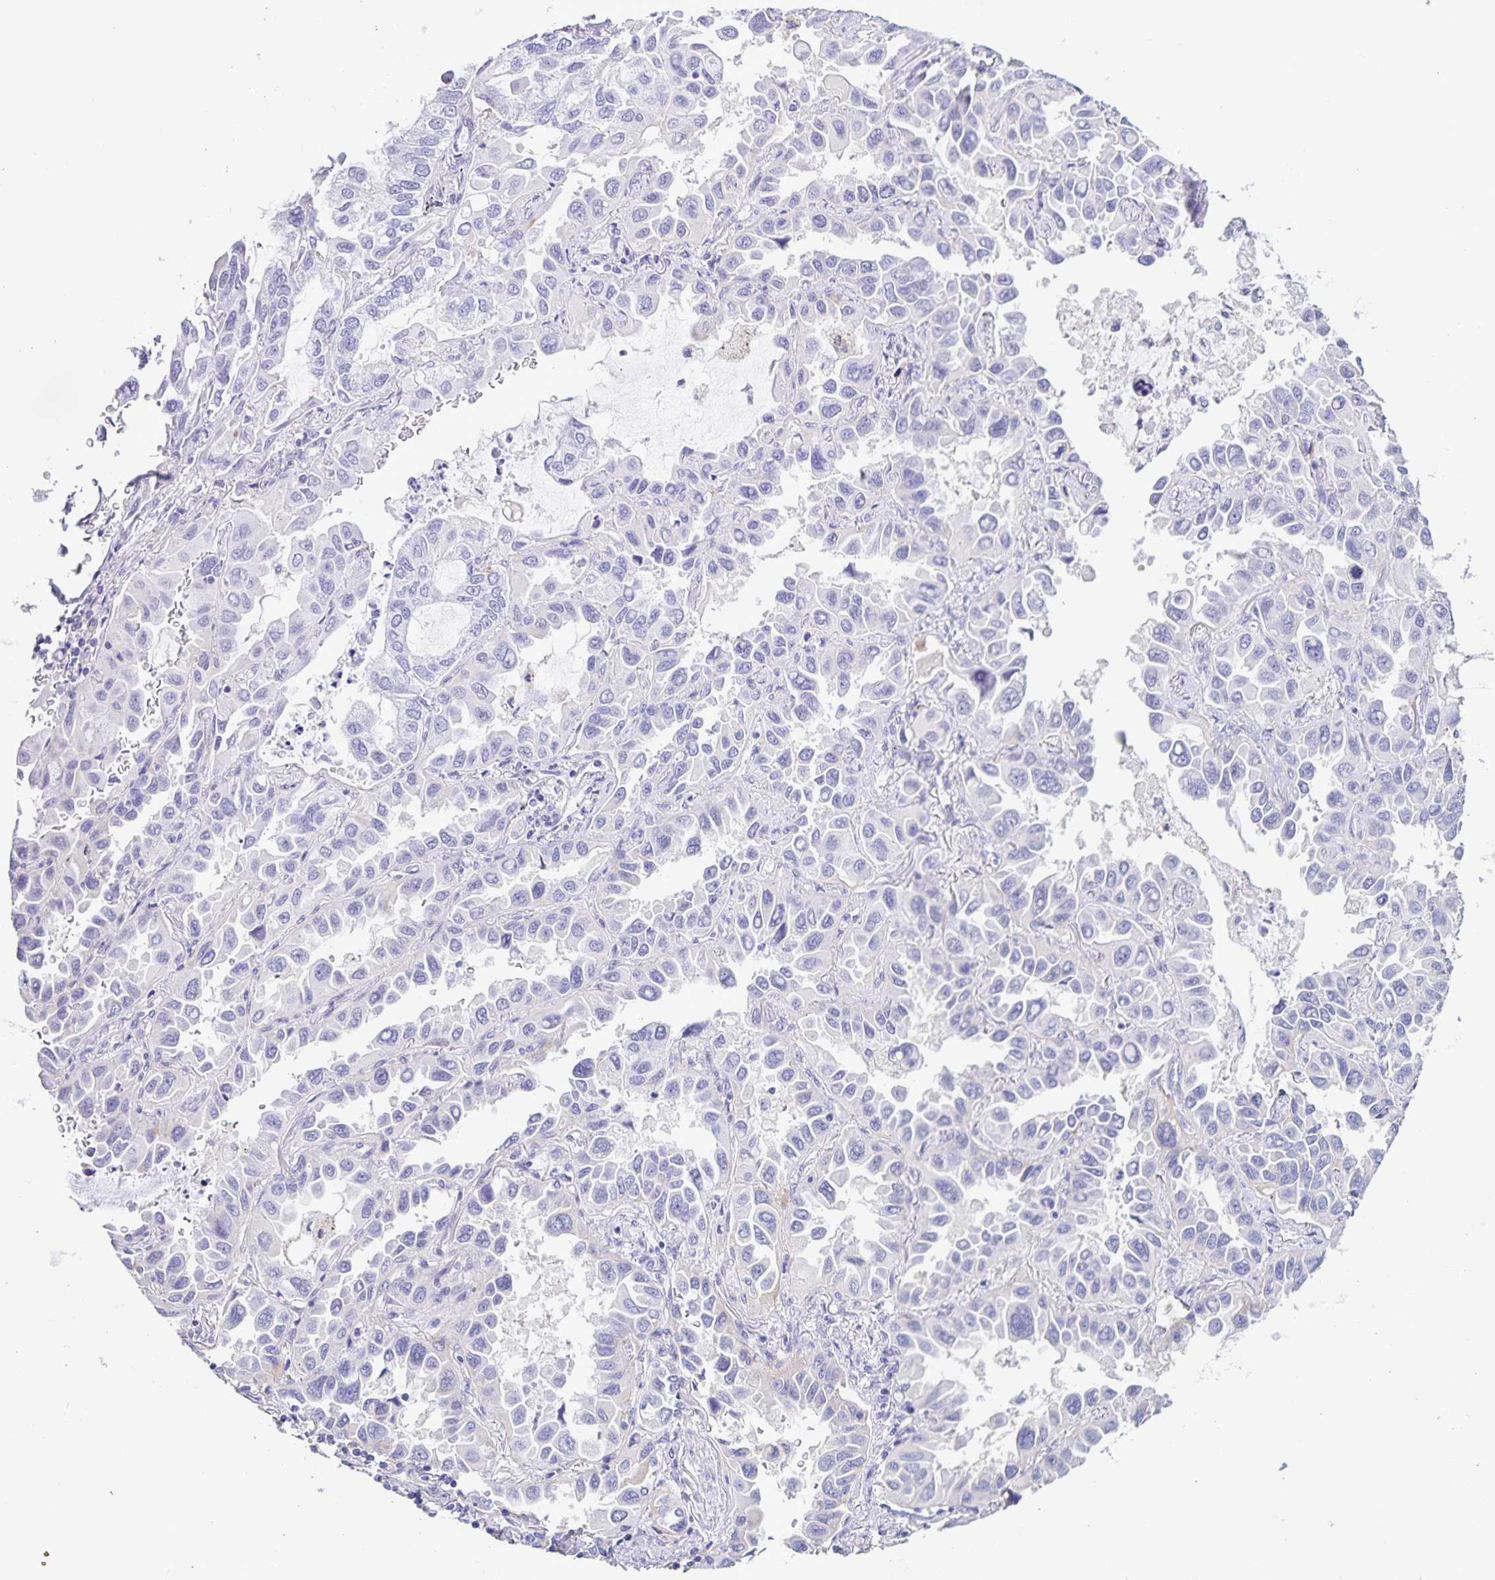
{"staining": {"intensity": "negative", "quantity": "none", "location": "none"}, "tissue": "lung cancer", "cell_type": "Tumor cells", "image_type": "cancer", "snomed": [{"axis": "morphology", "description": "Adenocarcinoma, NOS"}, {"axis": "topography", "description": "Lung"}], "caption": "Tumor cells are negative for brown protein staining in lung adenocarcinoma. Nuclei are stained in blue.", "gene": "BOLL", "patient": {"sex": "male", "age": 64}}